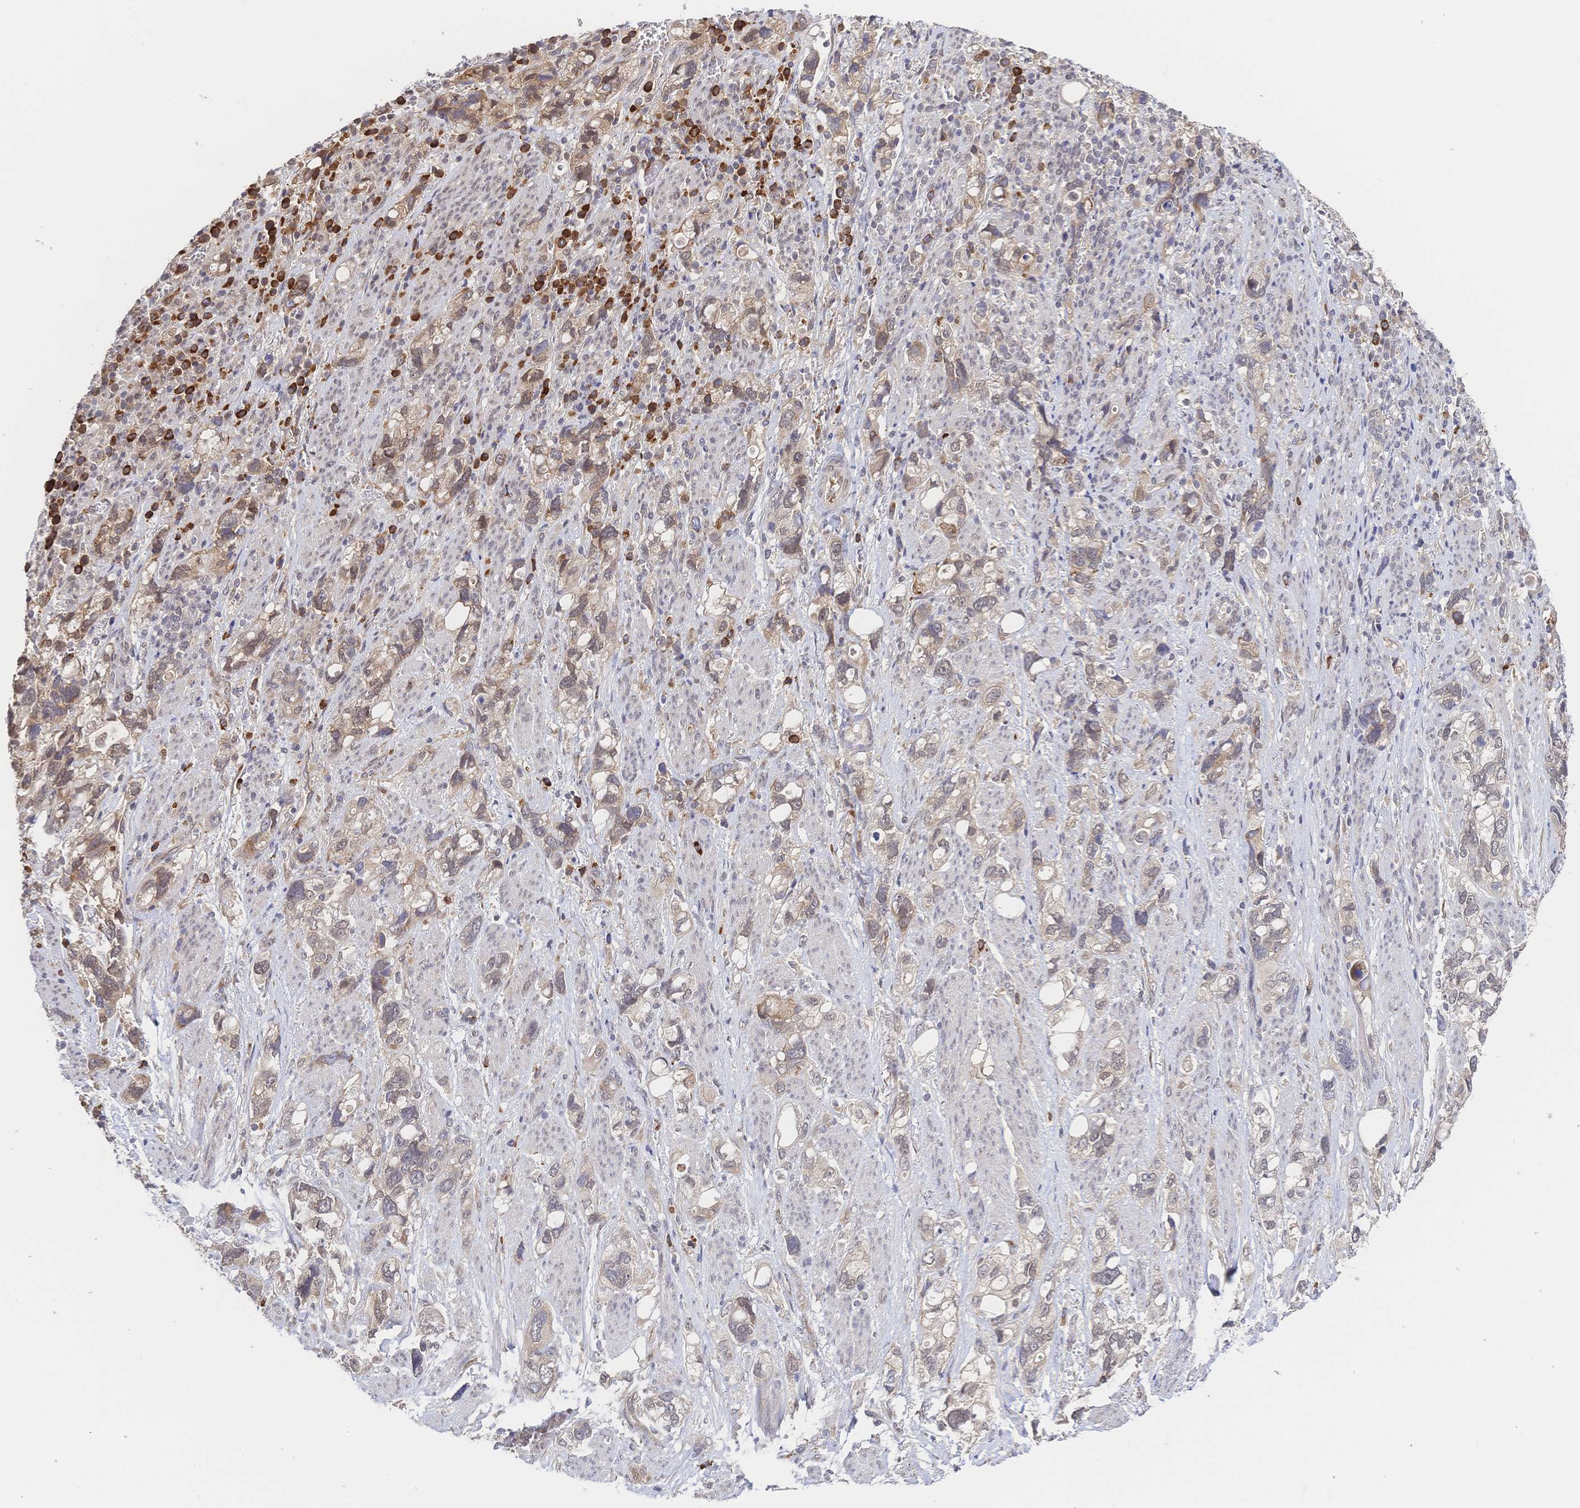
{"staining": {"intensity": "negative", "quantity": "none", "location": "none"}, "tissue": "stomach cancer", "cell_type": "Tumor cells", "image_type": "cancer", "snomed": [{"axis": "morphology", "description": "Adenocarcinoma, NOS"}, {"axis": "topography", "description": "Stomach, upper"}], "caption": "A high-resolution histopathology image shows IHC staining of adenocarcinoma (stomach), which shows no significant expression in tumor cells. Nuclei are stained in blue.", "gene": "LMO4", "patient": {"sex": "female", "age": 81}}